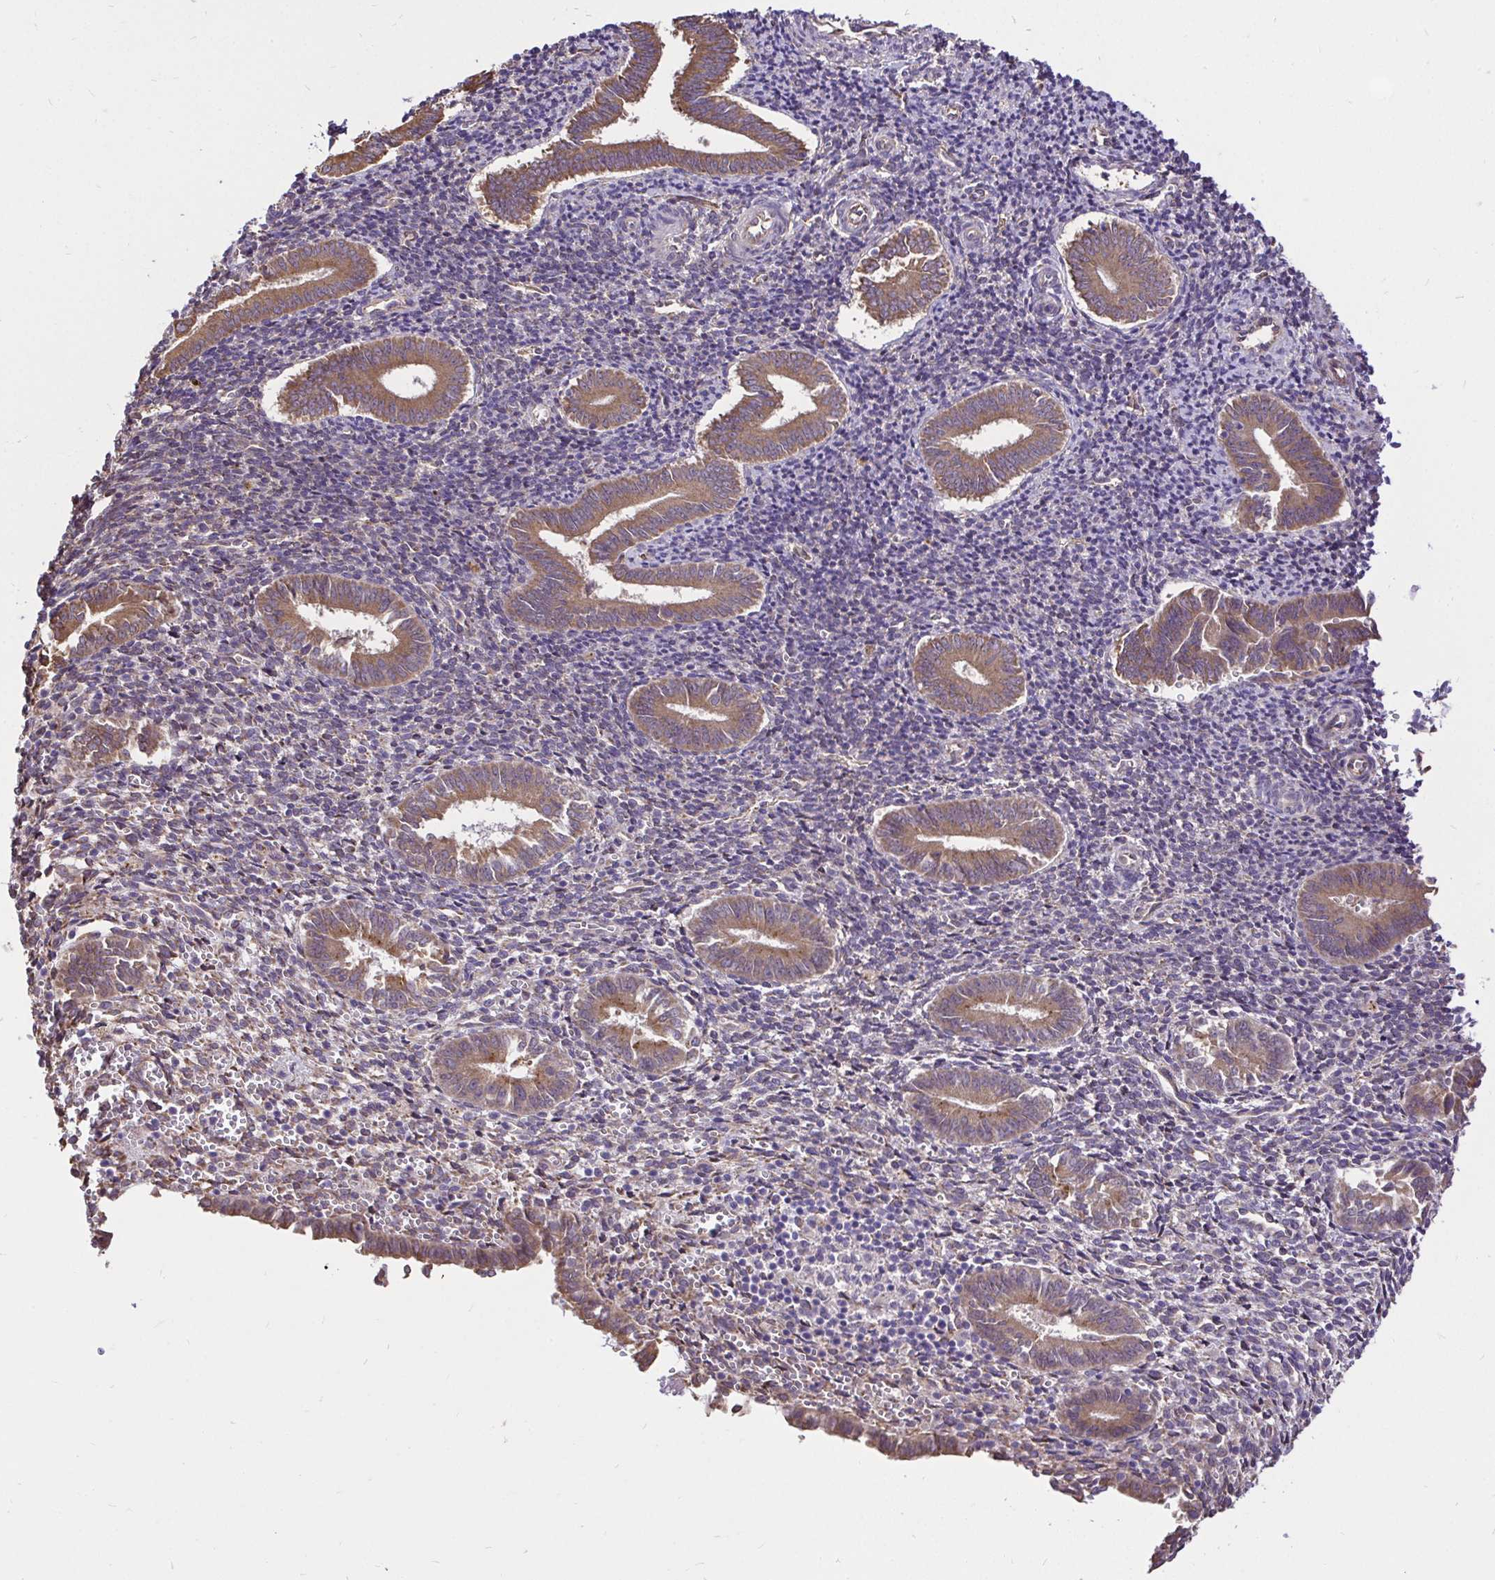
{"staining": {"intensity": "weak", "quantity": "<25%", "location": "cytoplasmic/membranous"}, "tissue": "endometrium", "cell_type": "Cells in endometrial stroma", "image_type": "normal", "snomed": [{"axis": "morphology", "description": "Normal tissue, NOS"}, {"axis": "topography", "description": "Endometrium"}], "caption": "Immunohistochemistry (IHC) of benign endometrium displays no expression in cells in endometrial stroma.", "gene": "CCDC122", "patient": {"sex": "female", "age": 25}}